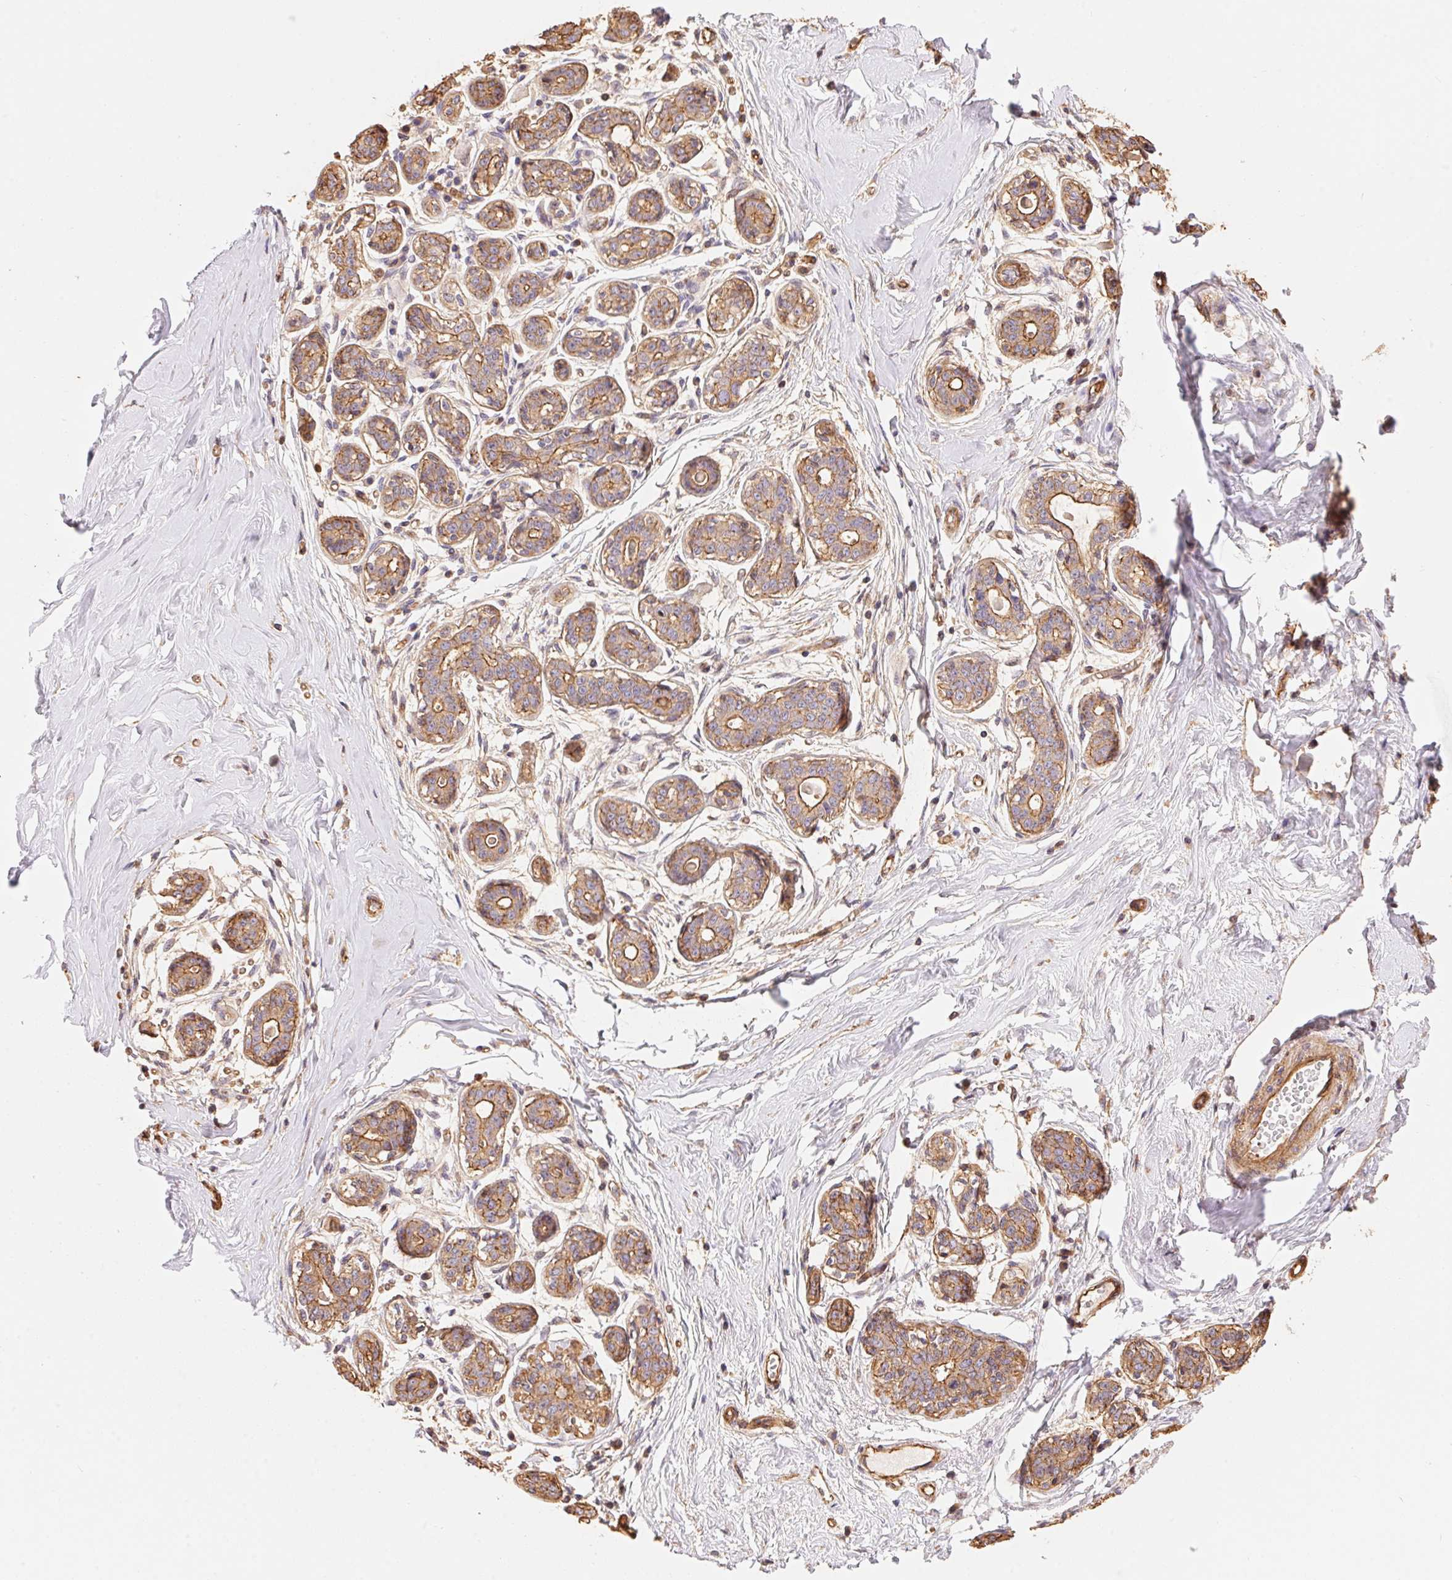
{"staining": {"intensity": "moderate", "quantity": "25%-75%", "location": "cytoplasmic/membranous"}, "tissue": "breast", "cell_type": "Adipocytes", "image_type": "normal", "snomed": [{"axis": "morphology", "description": "Normal tissue, NOS"}, {"axis": "topography", "description": "Skin"}, {"axis": "topography", "description": "Breast"}], "caption": "Protein positivity by immunohistochemistry exhibits moderate cytoplasmic/membranous staining in approximately 25%-75% of adipocytes in unremarkable breast. The protein of interest is shown in brown color, while the nuclei are stained blue.", "gene": "FRAS1", "patient": {"sex": "female", "age": 43}}